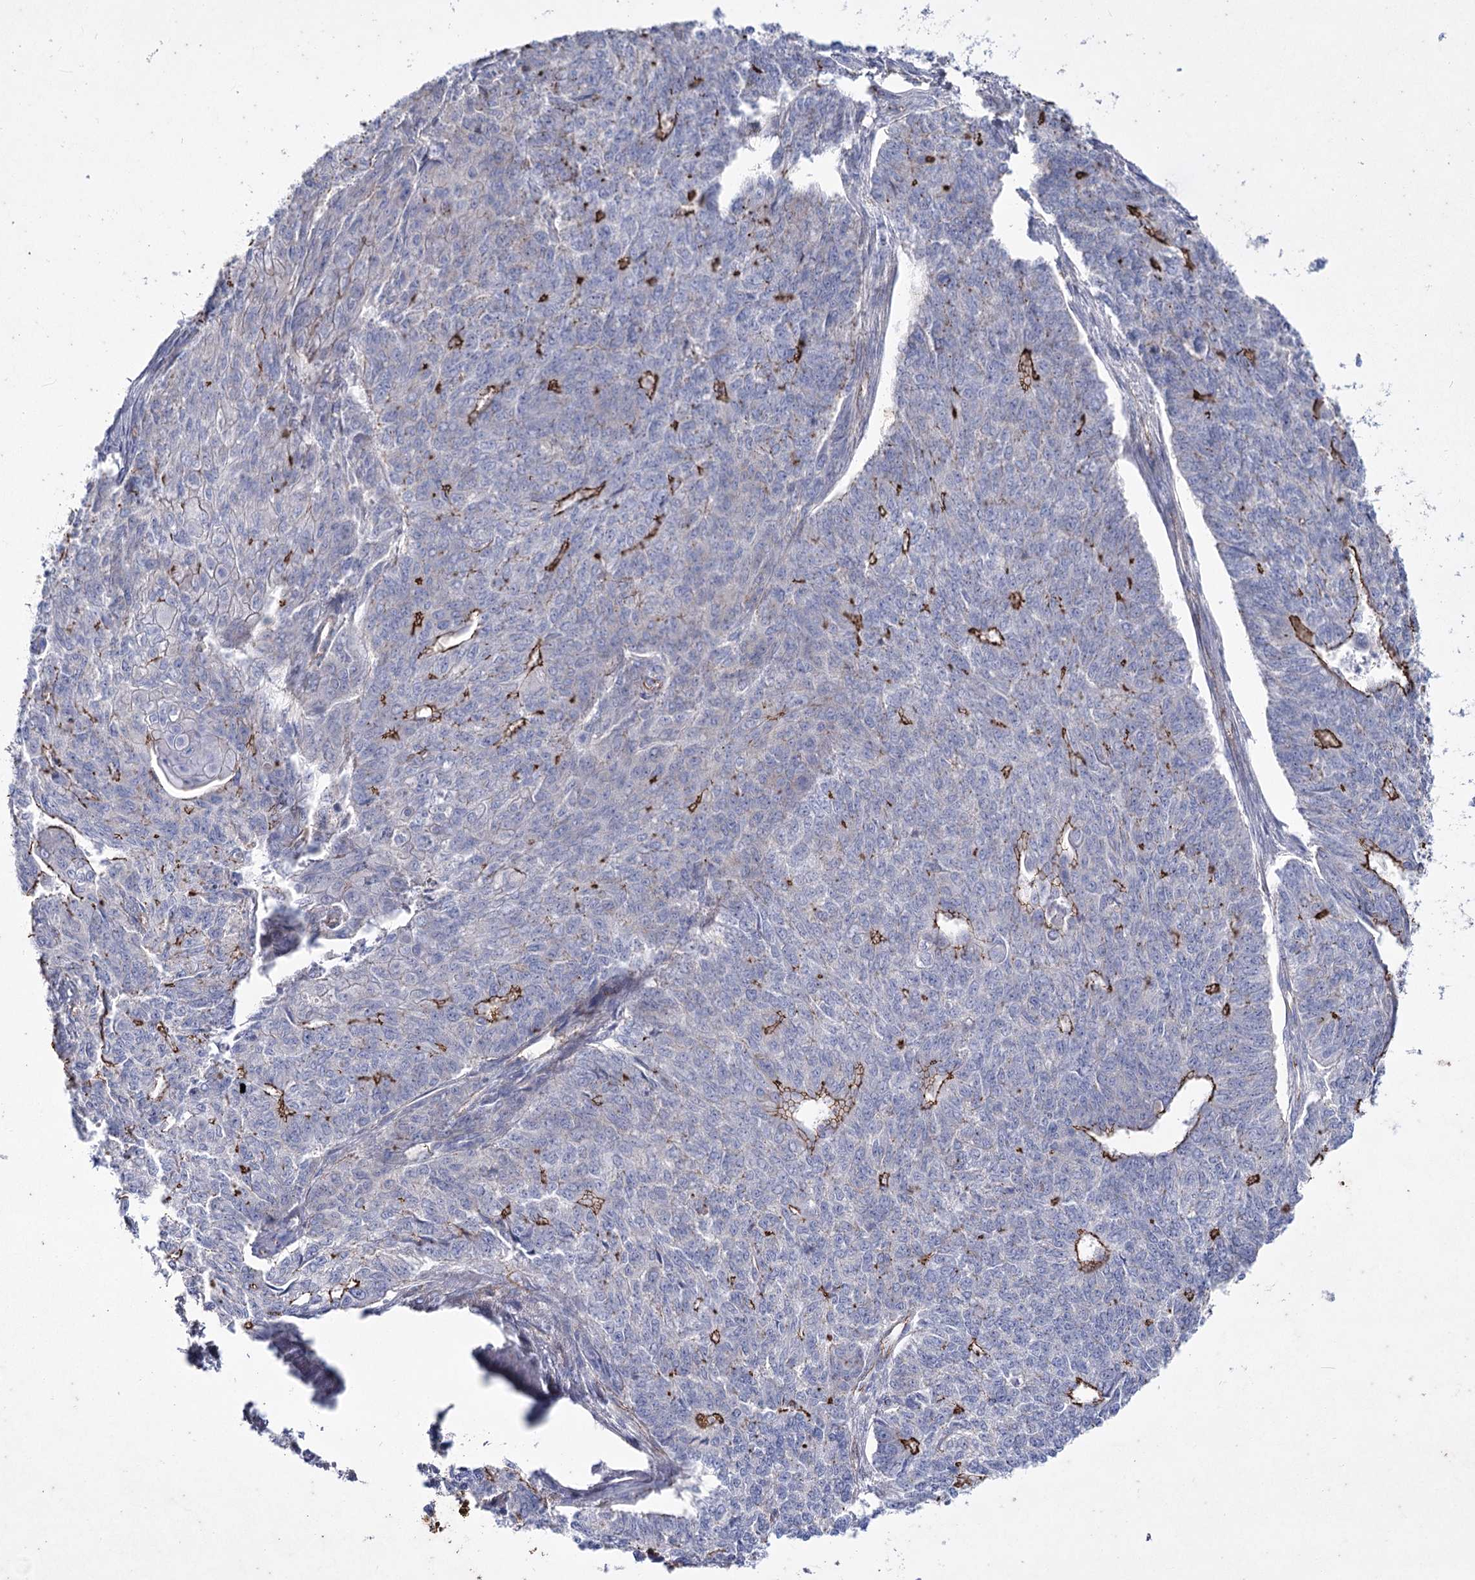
{"staining": {"intensity": "strong", "quantity": "<25%", "location": "cytoplasmic/membranous"}, "tissue": "endometrial cancer", "cell_type": "Tumor cells", "image_type": "cancer", "snomed": [{"axis": "morphology", "description": "Adenocarcinoma, NOS"}, {"axis": "topography", "description": "Endometrium"}], "caption": "Endometrial cancer (adenocarcinoma) stained for a protein displays strong cytoplasmic/membranous positivity in tumor cells.", "gene": "LDLRAD3", "patient": {"sex": "female", "age": 32}}